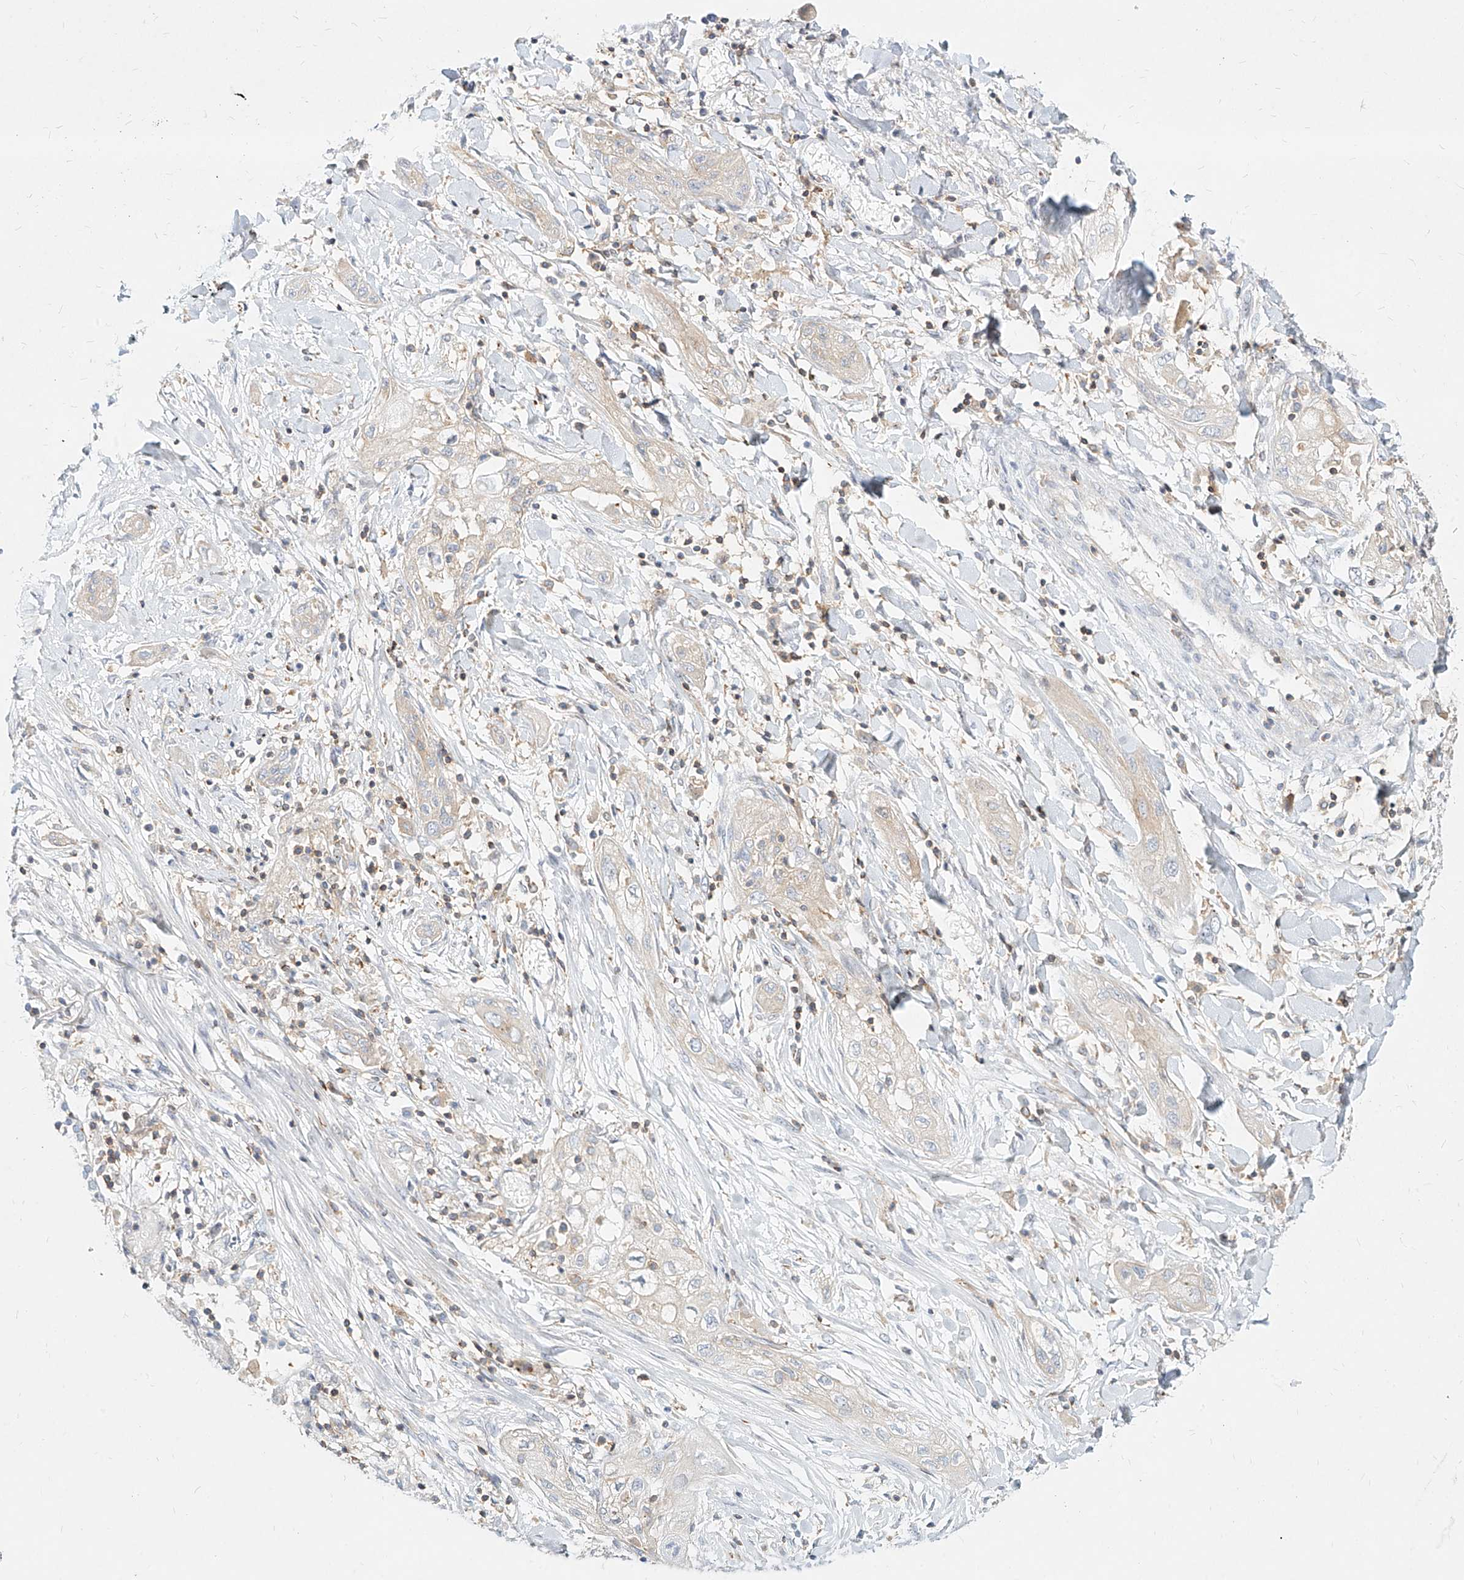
{"staining": {"intensity": "negative", "quantity": "none", "location": "none"}, "tissue": "lung cancer", "cell_type": "Tumor cells", "image_type": "cancer", "snomed": [{"axis": "morphology", "description": "Squamous cell carcinoma, NOS"}, {"axis": "topography", "description": "Lung"}], "caption": "Tumor cells are negative for brown protein staining in lung cancer (squamous cell carcinoma).", "gene": "SLC2A12", "patient": {"sex": "female", "age": 47}}